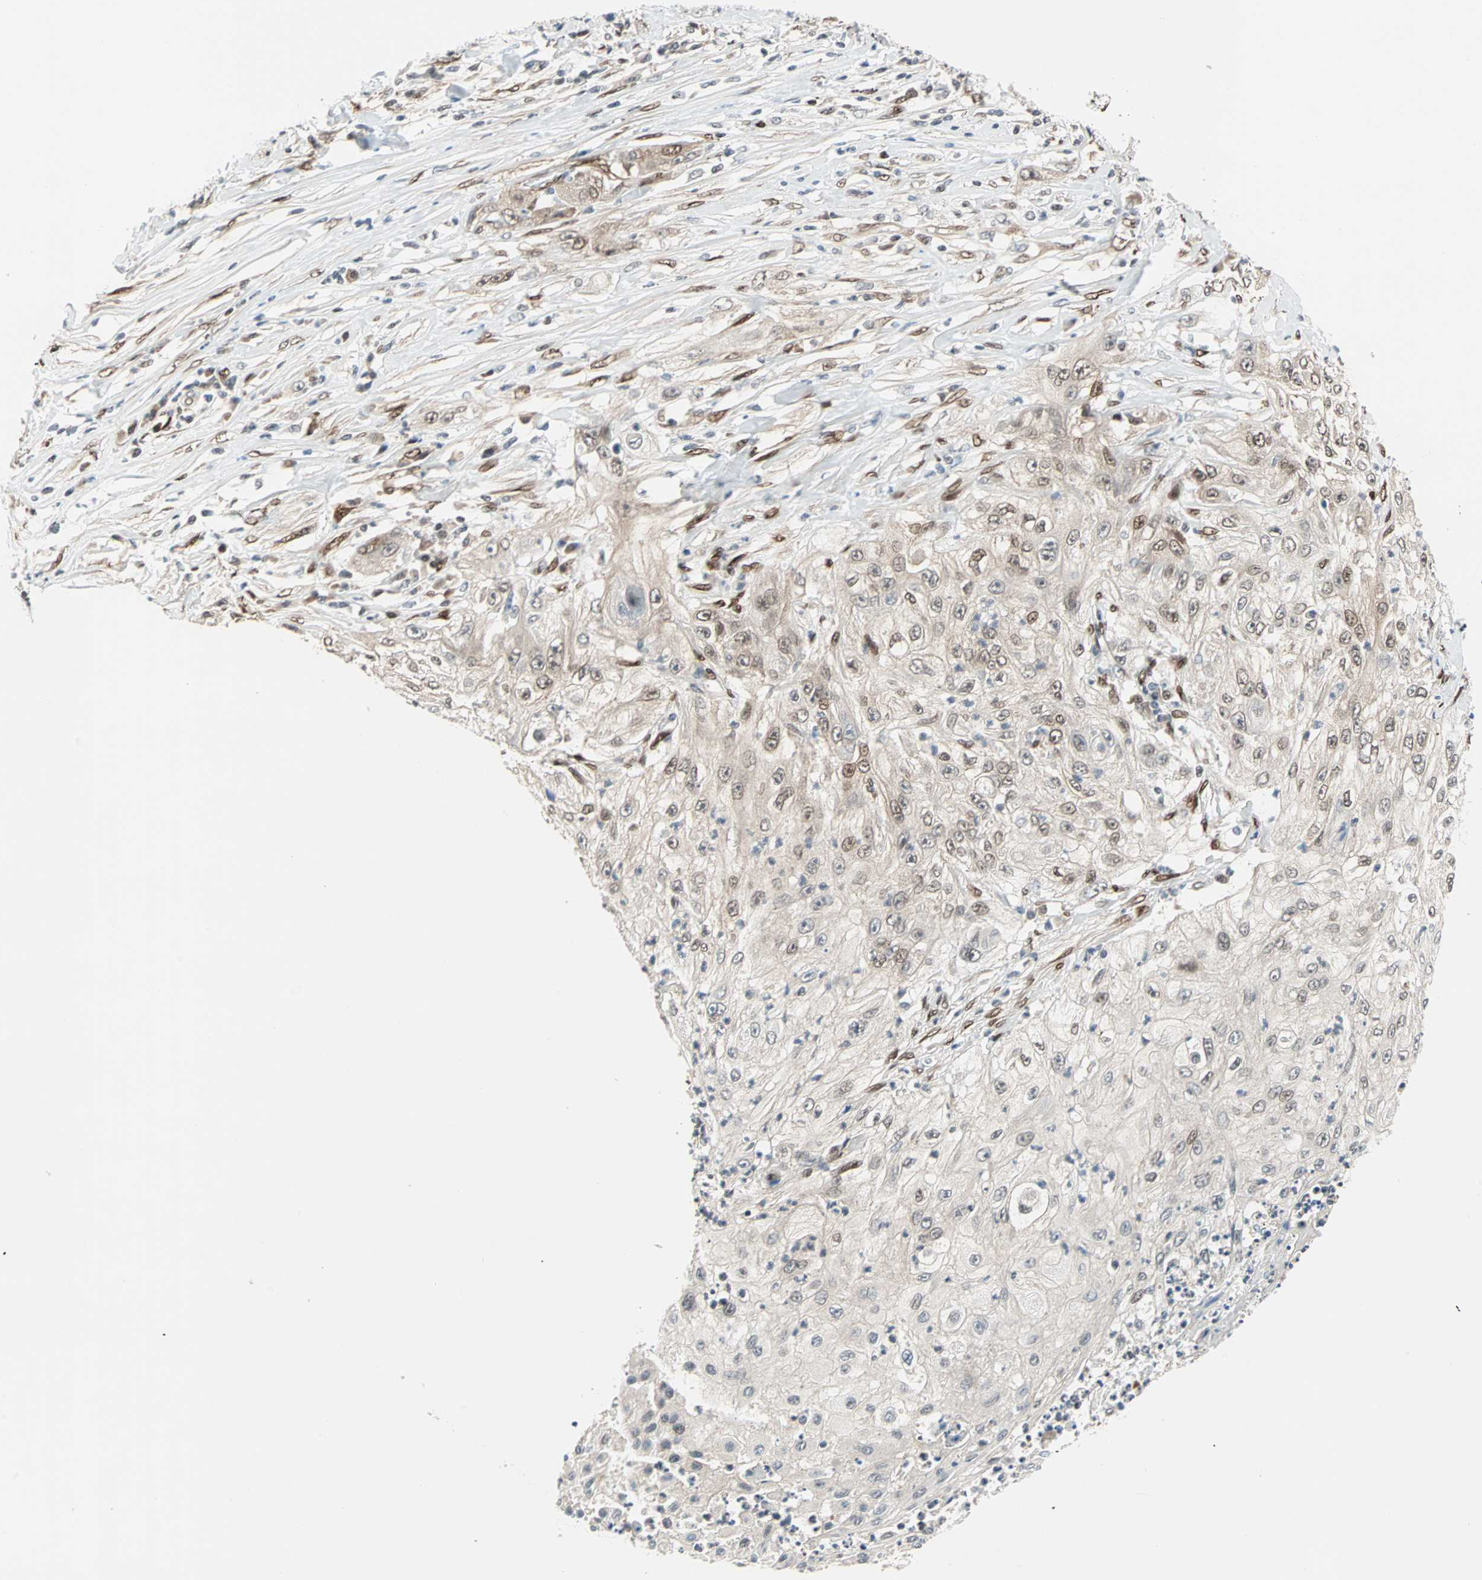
{"staining": {"intensity": "moderate", "quantity": "25%-75%", "location": "cytoplasmic/membranous,nuclear"}, "tissue": "lung cancer", "cell_type": "Tumor cells", "image_type": "cancer", "snomed": [{"axis": "morphology", "description": "Inflammation, NOS"}, {"axis": "morphology", "description": "Squamous cell carcinoma, NOS"}, {"axis": "topography", "description": "Lymph node"}, {"axis": "topography", "description": "Soft tissue"}, {"axis": "topography", "description": "Lung"}], "caption": "Immunohistochemistry (DAB) staining of human lung cancer displays moderate cytoplasmic/membranous and nuclear protein expression in about 25%-75% of tumor cells. (IHC, brightfield microscopy, high magnification).", "gene": "WWTR1", "patient": {"sex": "male", "age": 66}}